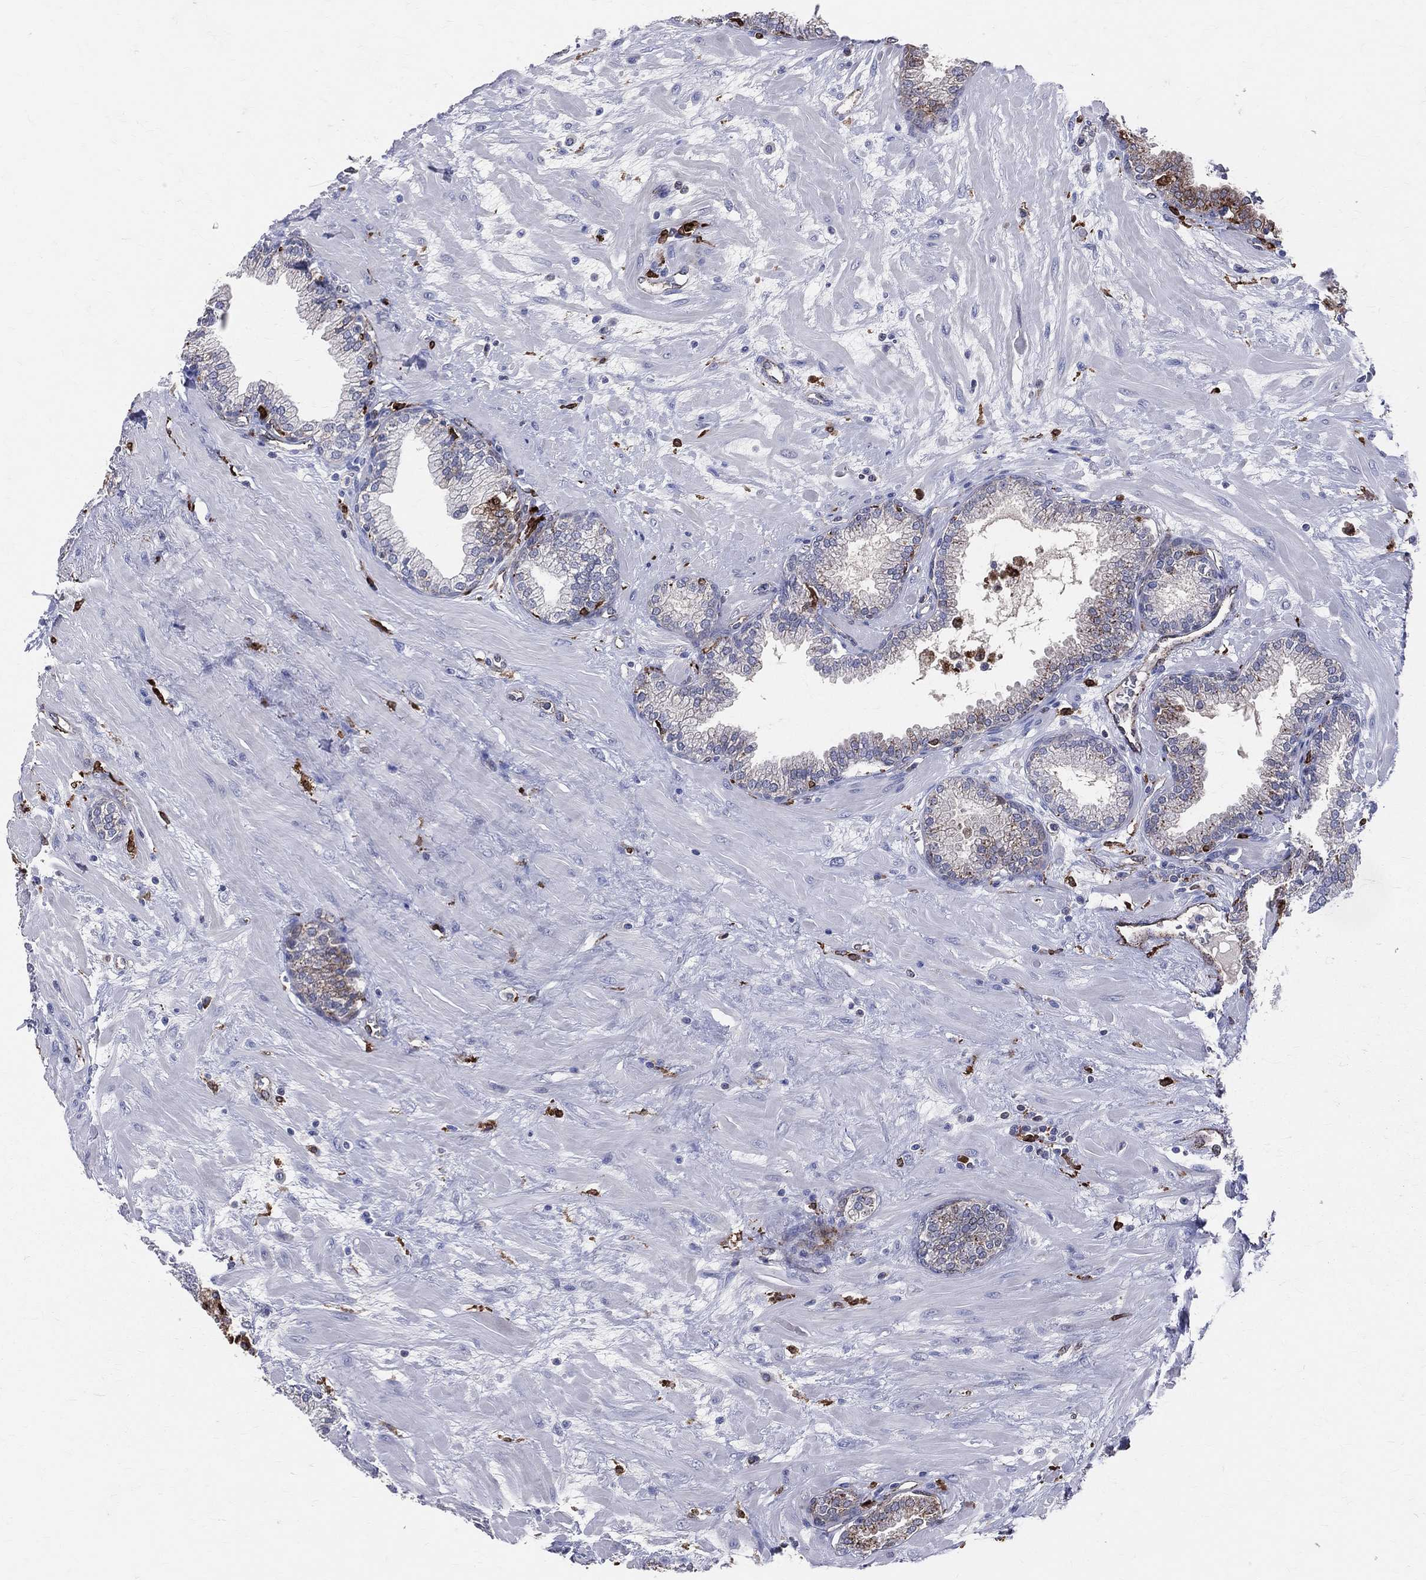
{"staining": {"intensity": "moderate", "quantity": "<25%", "location": "cytoplasmic/membranous"}, "tissue": "prostate", "cell_type": "Glandular cells", "image_type": "normal", "snomed": [{"axis": "morphology", "description": "Normal tissue, NOS"}, {"axis": "topography", "description": "Prostate"}], "caption": "High-power microscopy captured an IHC histopathology image of normal prostate, revealing moderate cytoplasmic/membranous positivity in about <25% of glandular cells. (DAB (3,3'-diaminobenzidine) IHC with brightfield microscopy, high magnification).", "gene": "CD74", "patient": {"sex": "male", "age": 64}}